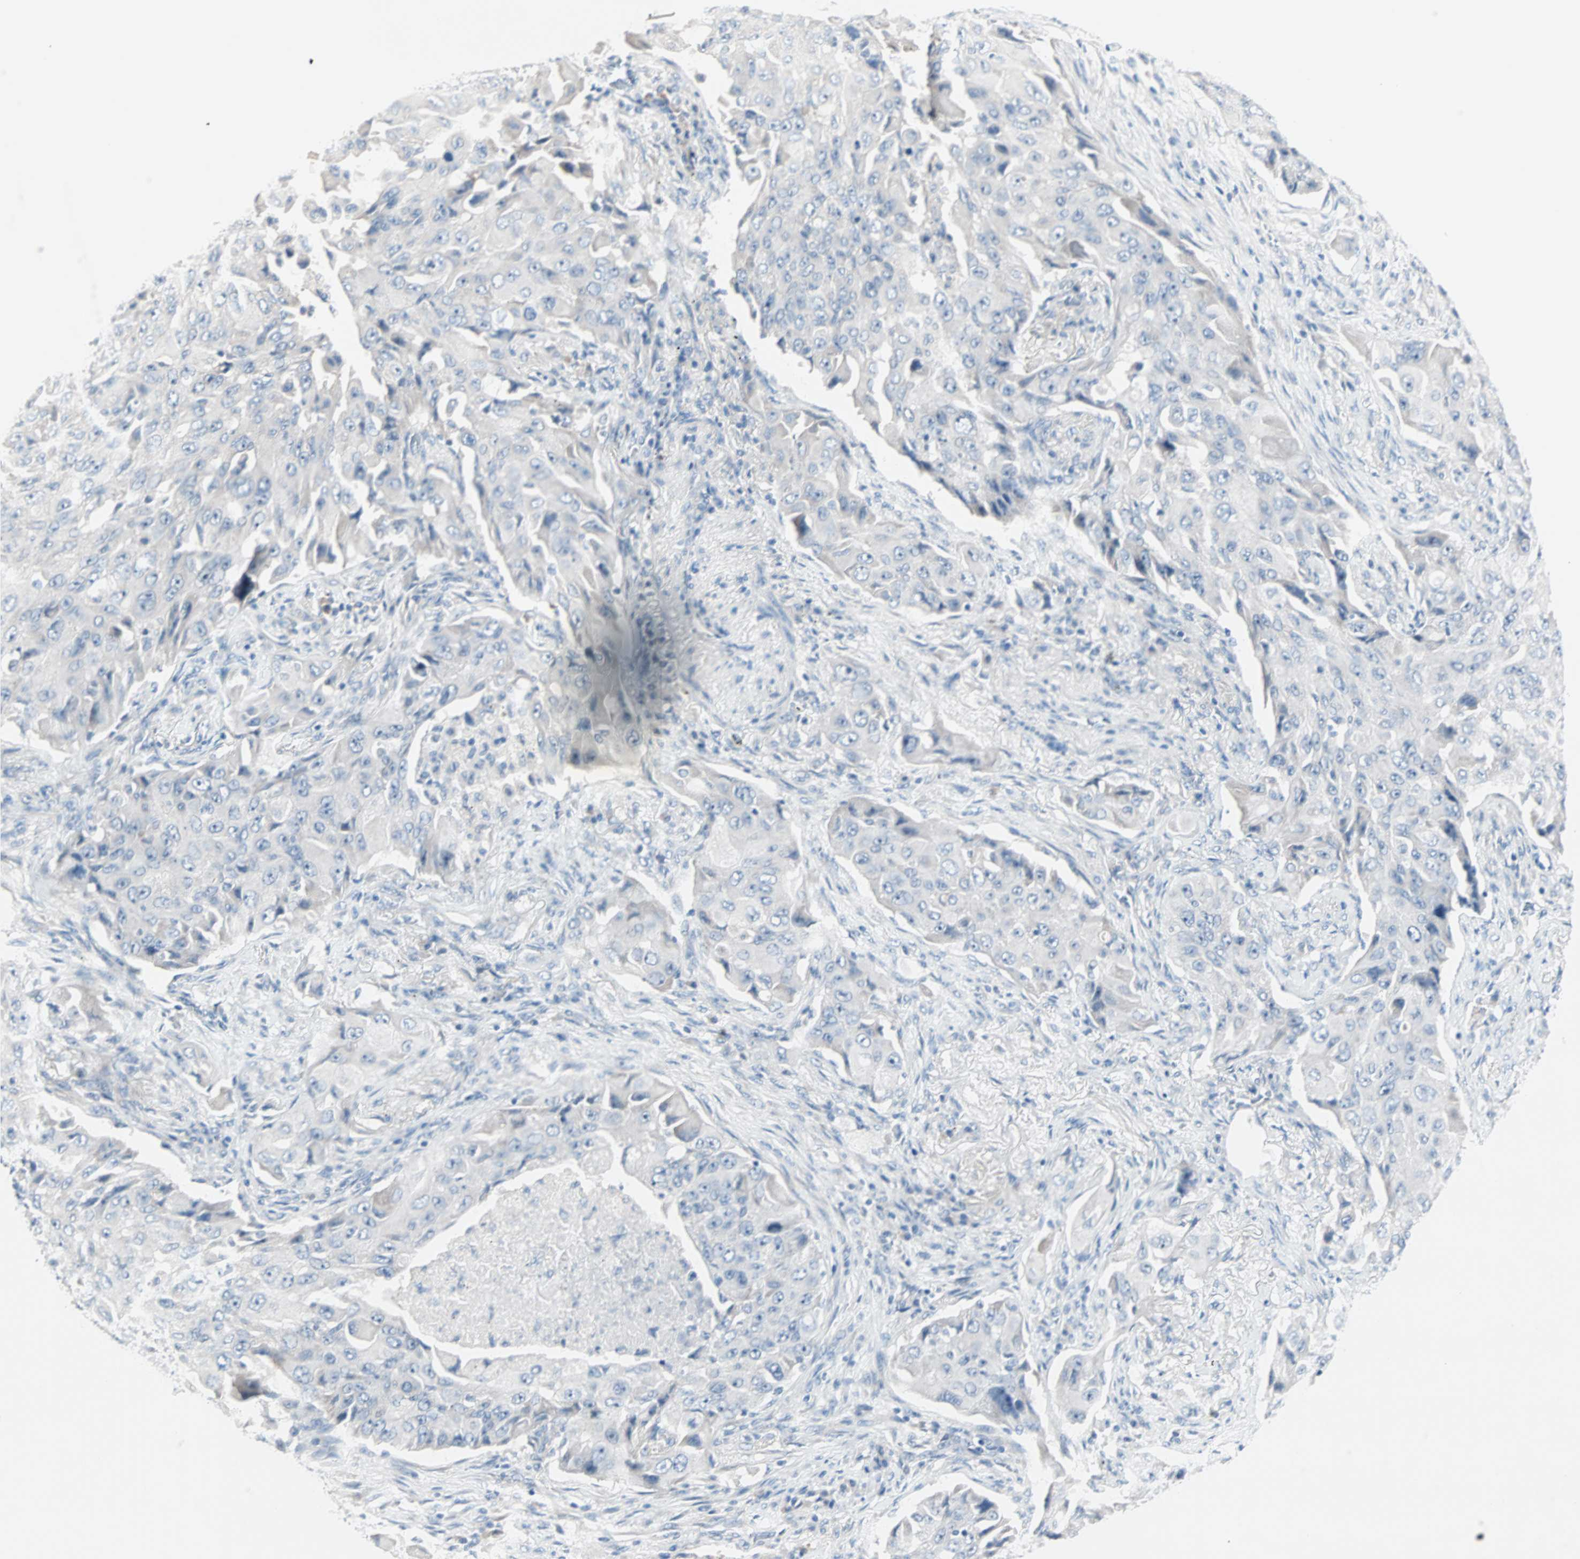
{"staining": {"intensity": "negative", "quantity": "none", "location": "none"}, "tissue": "lung cancer", "cell_type": "Tumor cells", "image_type": "cancer", "snomed": [{"axis": "morphology", "description": "Adenocarcinoma, NOS"}, {"axis": "topography", "description": "Lung"}], "caption": "Tumor cells show no significant positivity in lung cancer.", "gene": "NEFH", "patient": {"sex": "female", "age": 65}}